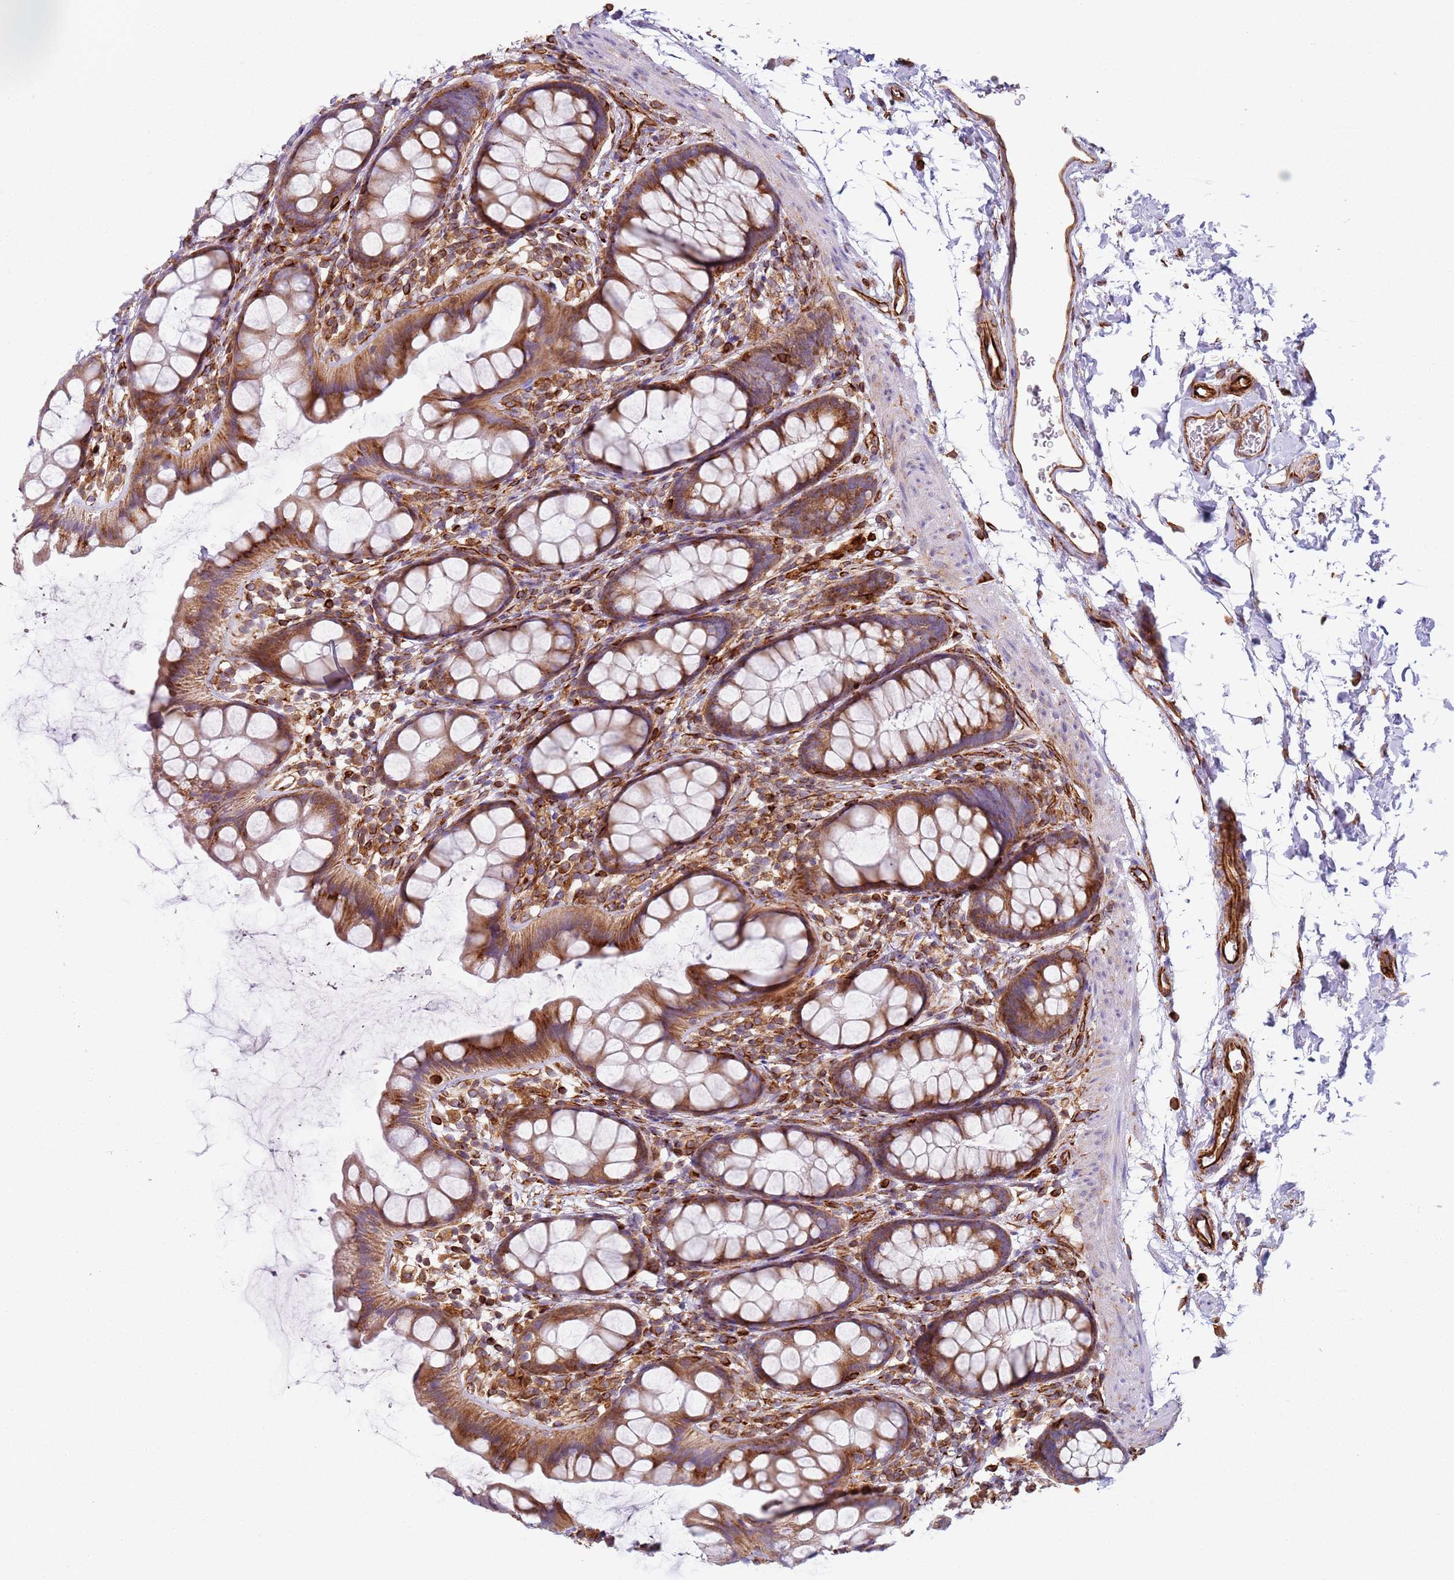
{"staining": {"intensity": "moderate", "quantity": ">75%", "location": "cytoplasmic/membranous"}, "tissue": "rectum", "cell_type": "Glandular cells", "image_type": "normal", "snomed": [{"axis": "morphology", "description": "Normal tissue, NOS"}, {"axis": "topography", "description": "Rectum"}], "caption": "Immunohistochemistry (IHC) of normal rectum demonstrates medium levels of moderate cytoplasmic/membranous positivity in about >75% of glandular cells.", "gene": "SNAPIN", "patient": {"sex": "female", "age": 65}}